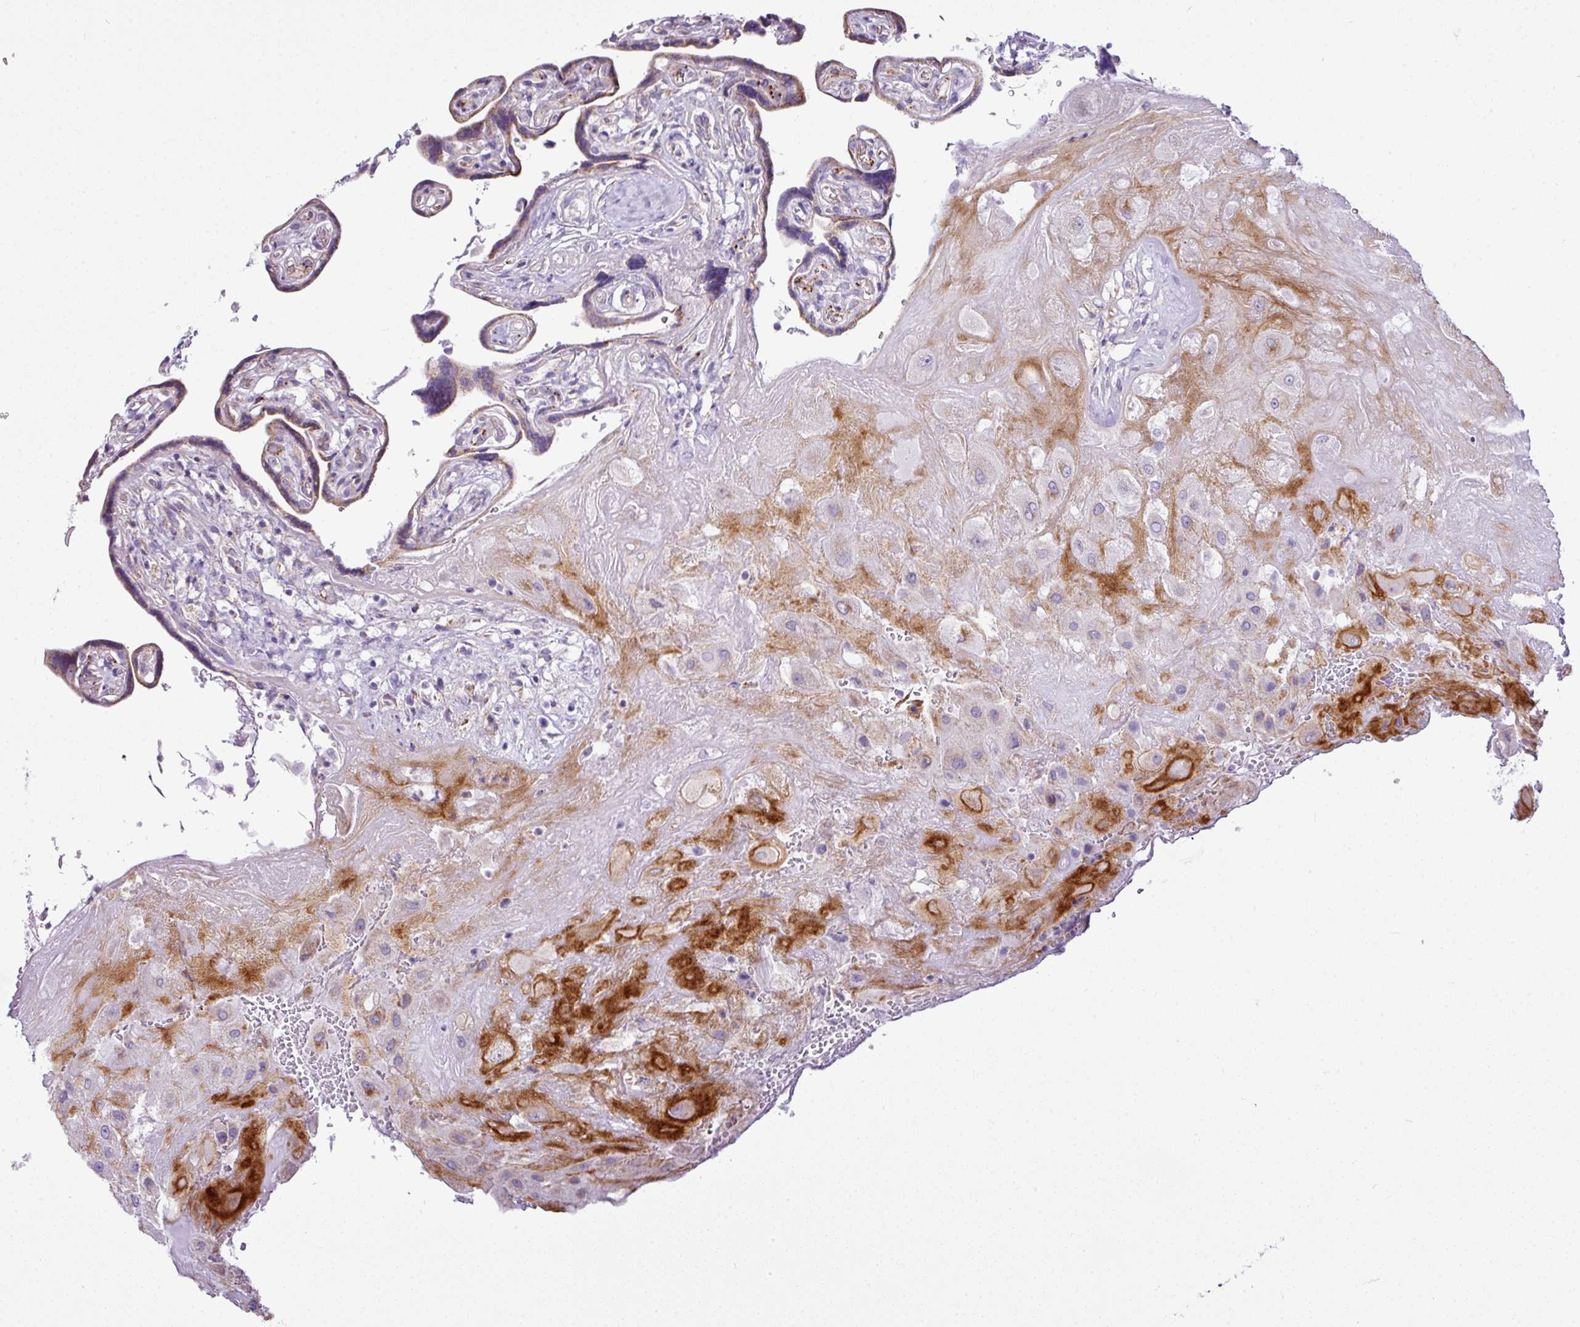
{"staining": {"intensity": "strong", "quantity": "<25%", "location": "cytoplasmic/membranous"}, "tissue": "placenta", "cell_type": "Decidual cells", "image_type": "normal", "snomed": [{"axis": "morphology", "description": "Normal tissue, NOS"}, {"axis": "topography", "description": "Placenta"}], "caption": "Decidual cells show medium levels of strong cytoplasmic/membranous positivity in about <25% of cells in unremarkable placenta.", "gene": "PGAP4", "patient": {"sex": "female", "age": 32}}